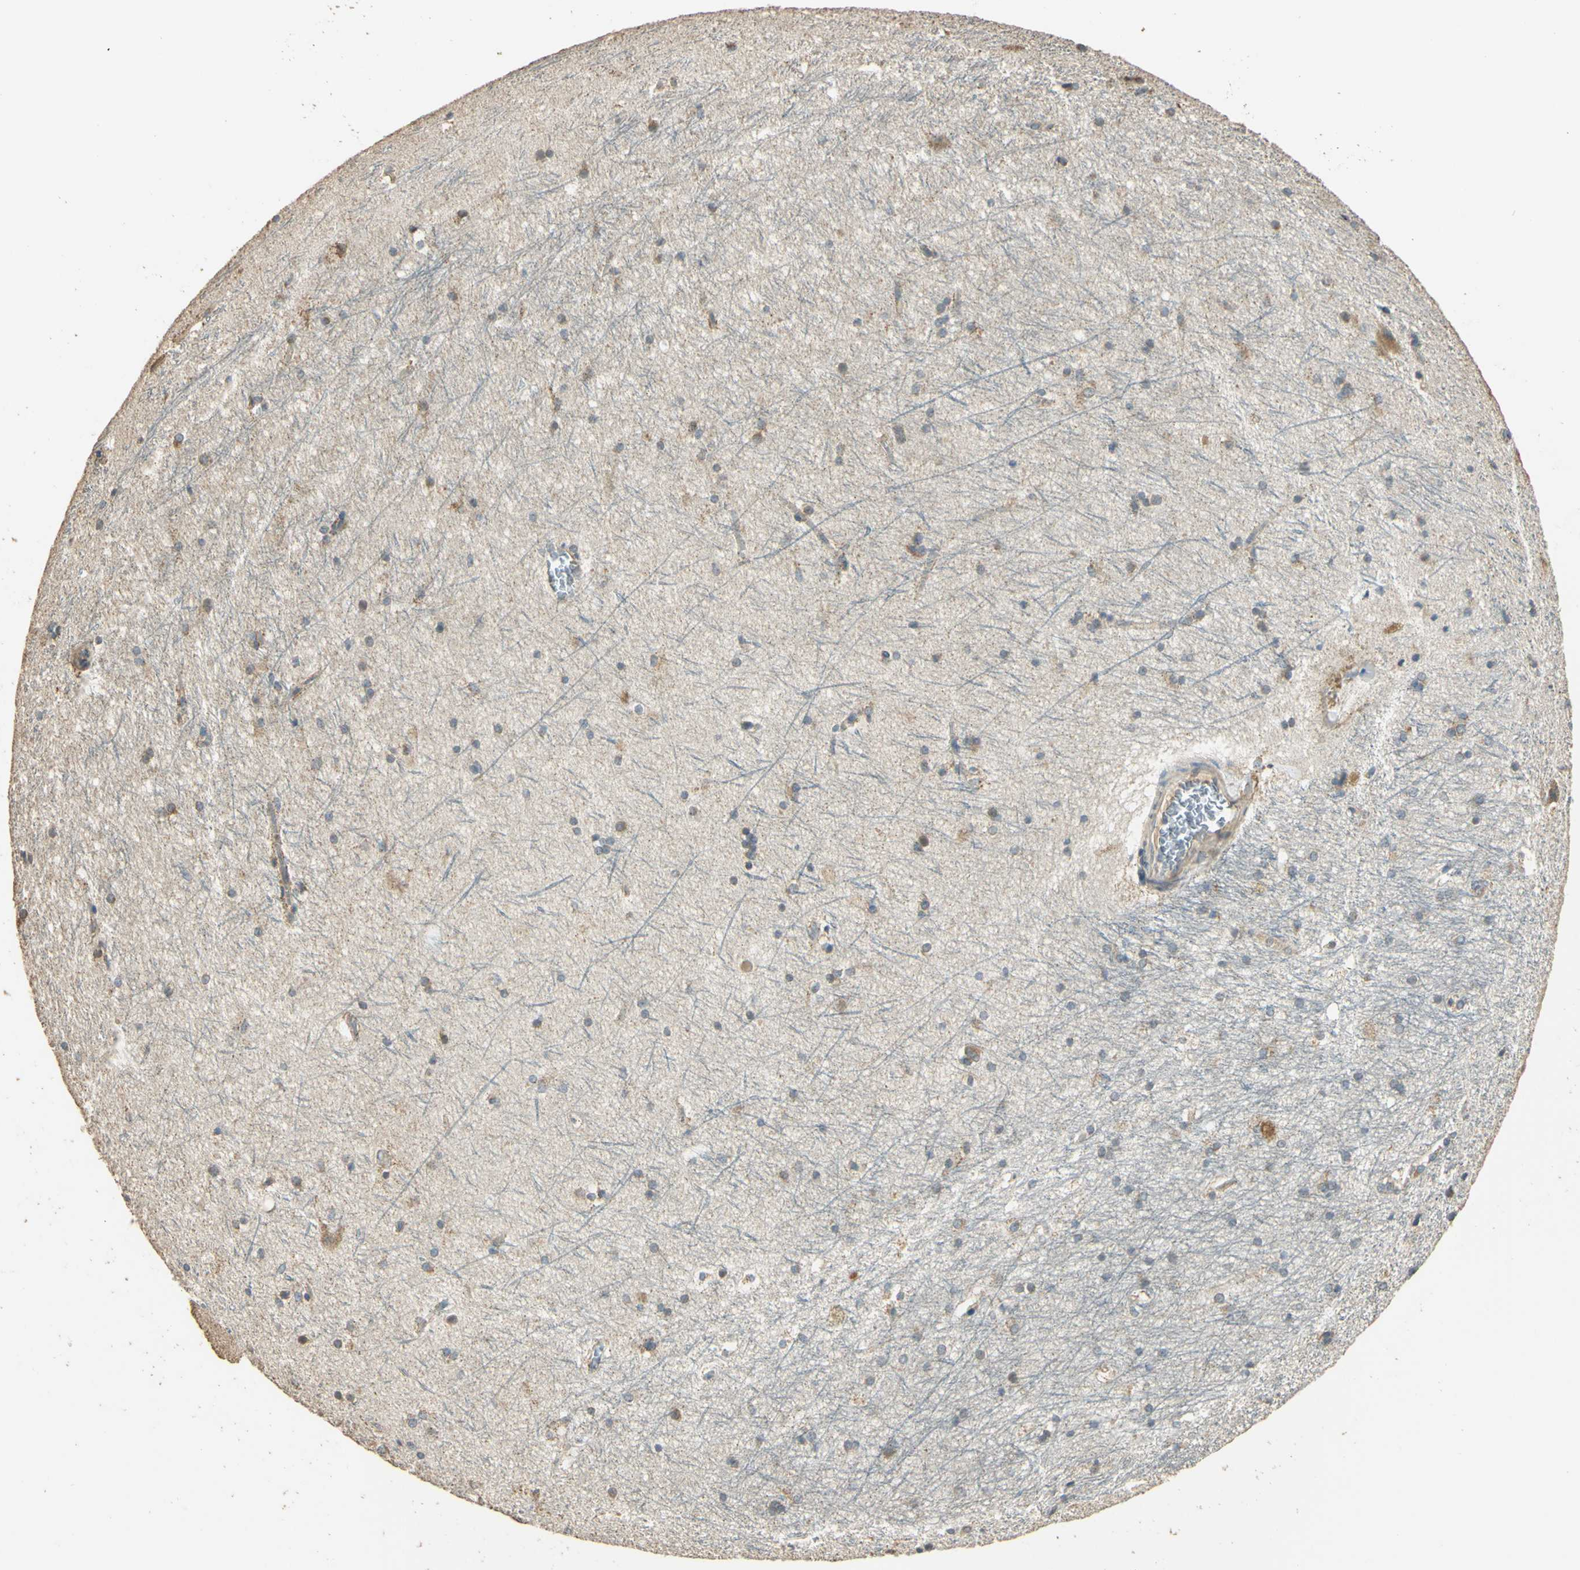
{"staining": {"intensity": "moderate", "quantity": "25%-75%", "location": "cytoplasmic/membranous"}, "tissue": "hippocampus", "cell_type": "Glial cells", "image_type": "normal", "snomed": [{"axis": "morphology", "description": "Normal tissue, NOS"}, {"axis": "topography", "description": "Hippocampus"}], "caption": "Immunohistochemical staining of unremarkable human hippocampus demonstrates medium levels of moderate cytoplasmic/membranous staining in approximately 25%-75% of glial cells.", "gene": "STX18", "patient": {"sex": "female", "age": 19}}